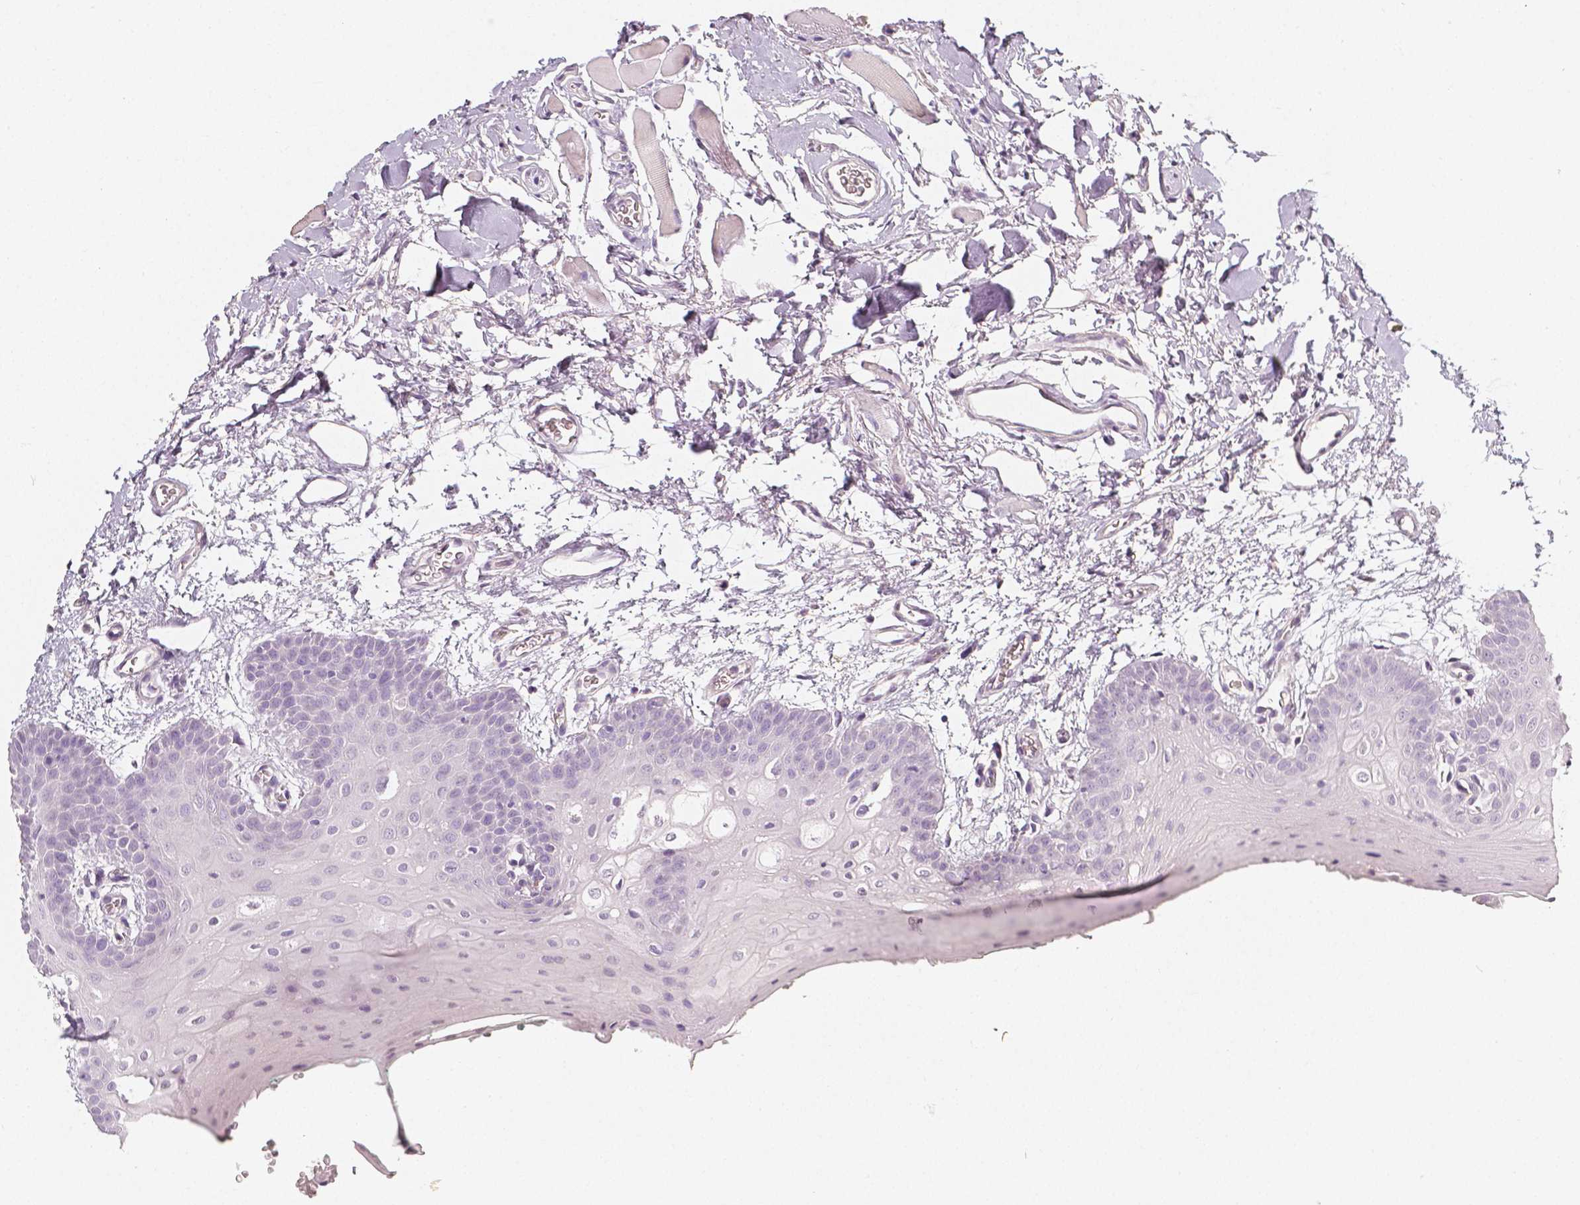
{"staining": {"intensity": "negative", "quantity": "none", "location": "none"}, "tissue": "oral mucosa", "cell_type": "Squamous epithelial cells", "image_type": "normal", "snomed": [{"axis": "morphology", "description": "Normal tissue, NOS"}, {"axis": "morphology", "description": "Squamous cell carcinoma, NOS"}, {"axis": "topography", "description": "Oral tissue"}, {"axis": "topography", "description": "Head-Neck"}], "caption": "The photomicrograph demonstrates no staining of squamous epithelial cells in unremarkable oral mucosa.", "gene": "THY1", "patient": {"sex": "female", "age": 50}}